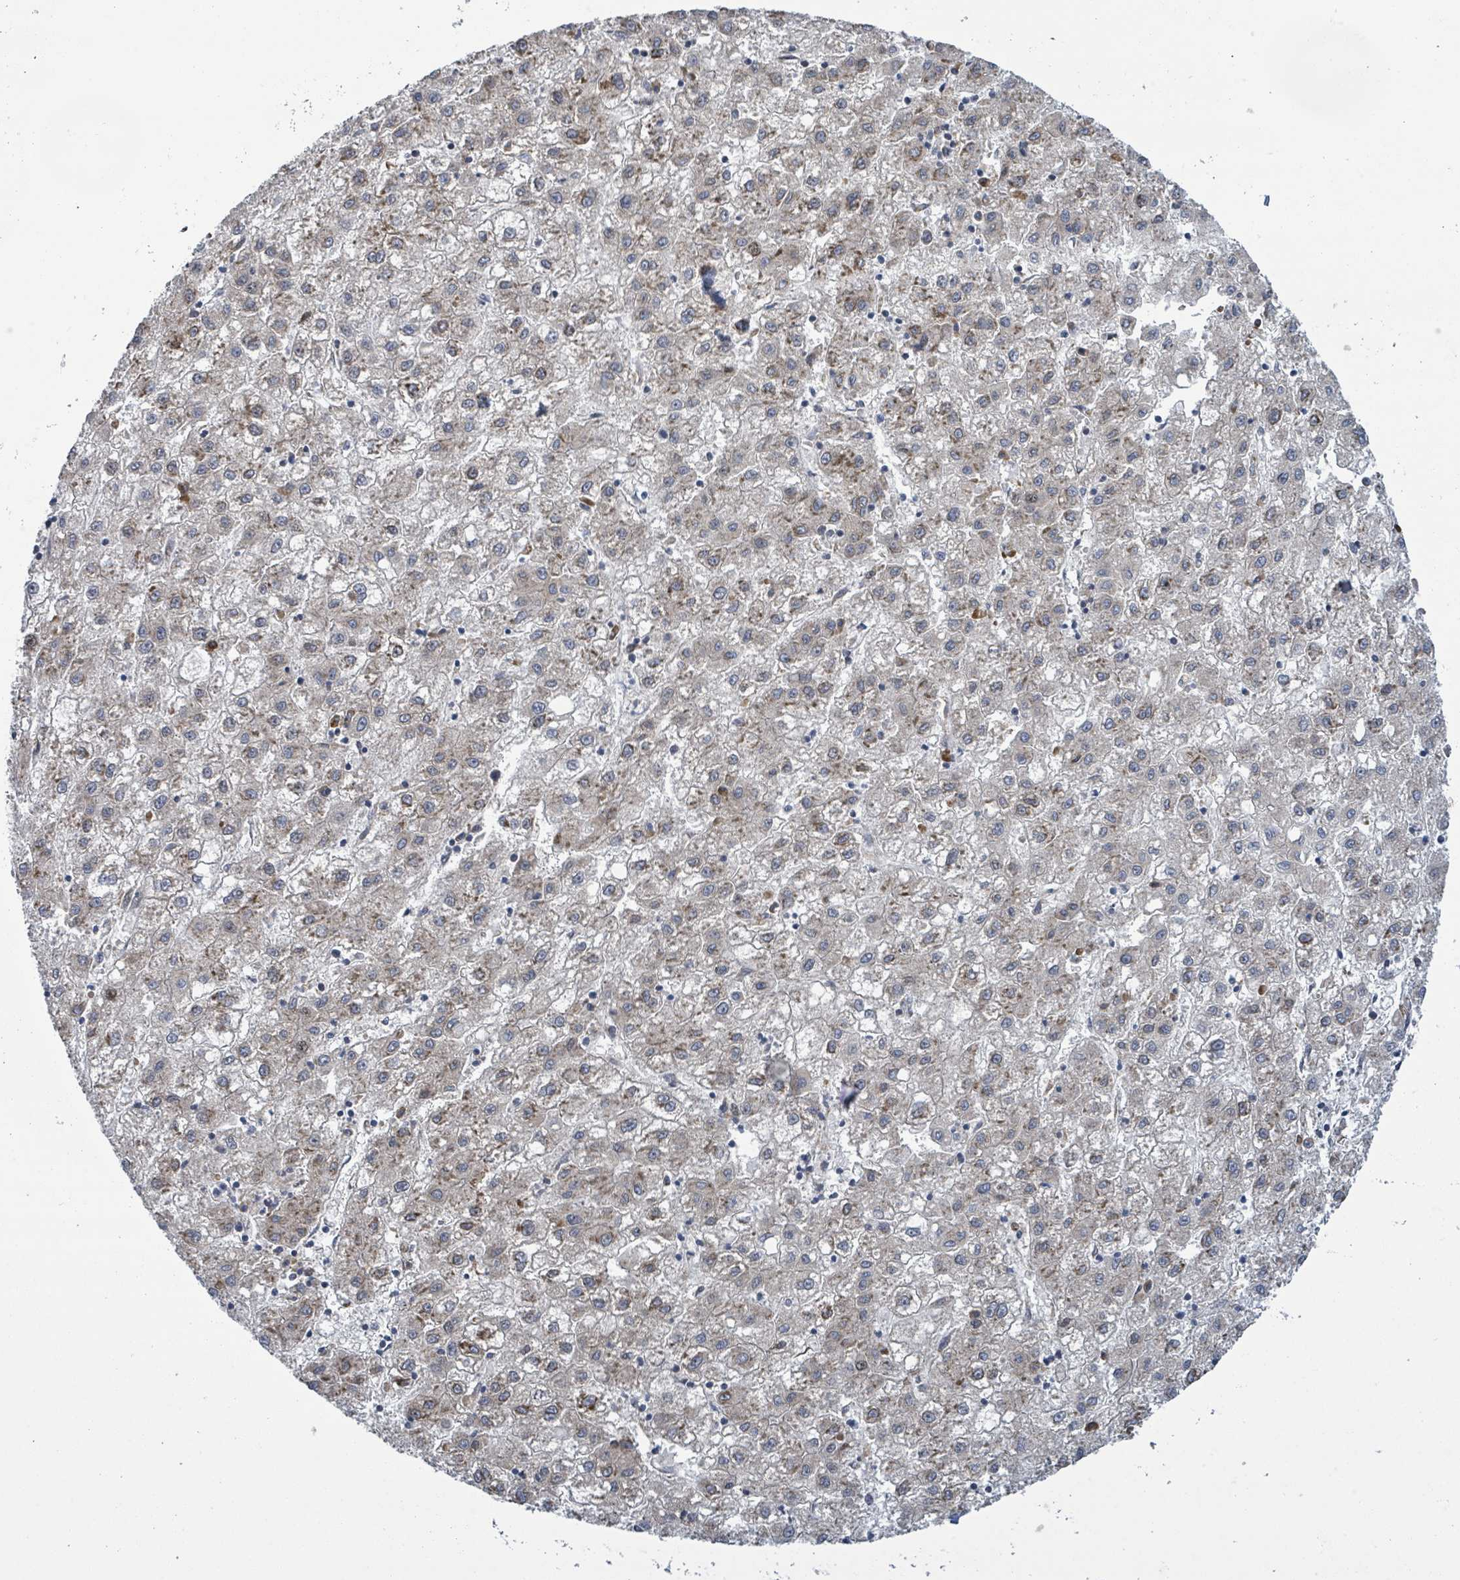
{"staining": {"intensity": "weak", "quantity": "<25%", "location": "cytoplasmic/membranous"}, "tissue": "liver cancer", "cell_type": "Tumor cells", "image_type": "cancer", "snomed": [{"axis": "morphology", "description": "Carcinoma, Hepatocellular, NOS"}, {"axis": "topography", "description": "Liver"}], "caption": "Immunohistochemistry (IHC) image of neoplastic tissue: human liver hepatocellular carcinoma stained with DAB (3,3'-diaminobenzidine) demonstrates no significant protein positivity in tumor cells.", "gene": "NOMO1", "patient": {"sex": "male", "age": 72}}